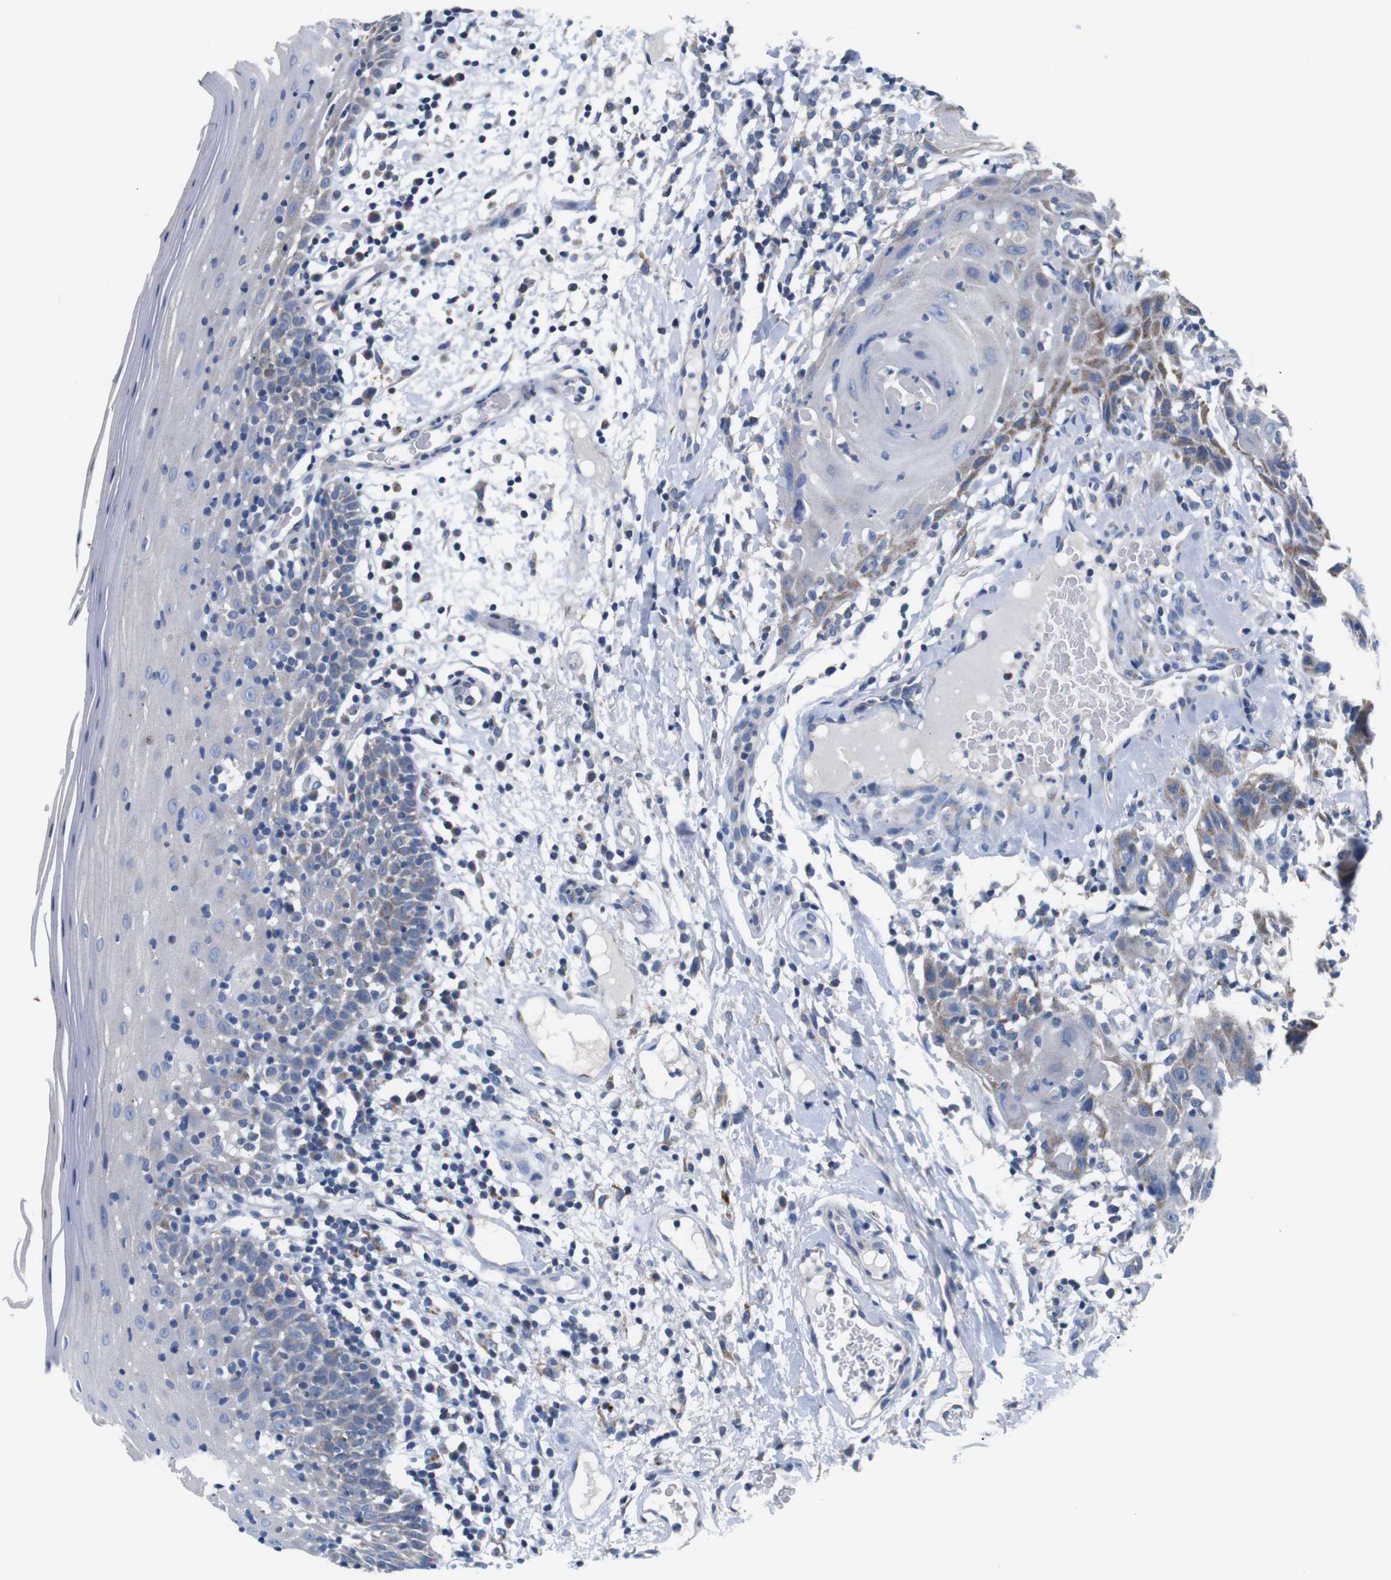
{"staining": {"intensity": "weak", "quantity": "<25%", "location": "cytoplasmic/membranous"}, "tissue": "oral mucosa", "cell_type": "Squamous epithelial cells", "image_type": "normal", "snomed": [{"axis": "morphology", "description": "Normal tissue, NOS"}, {"axis": "morphology", "description": "Squamous cell carcinoma, NOS"}, {"axis": "topography", "description": "Skeletal muscle"}, {"axis": "topography", "description": "Oral tissue"}], "caption": "The micrograph displays no staining of squamous epithelial cells in normal oral mucosa. Nuclei are stained in blue.", "gene": "F2RL1", "patient": {"sex": "male", "age": 71}}